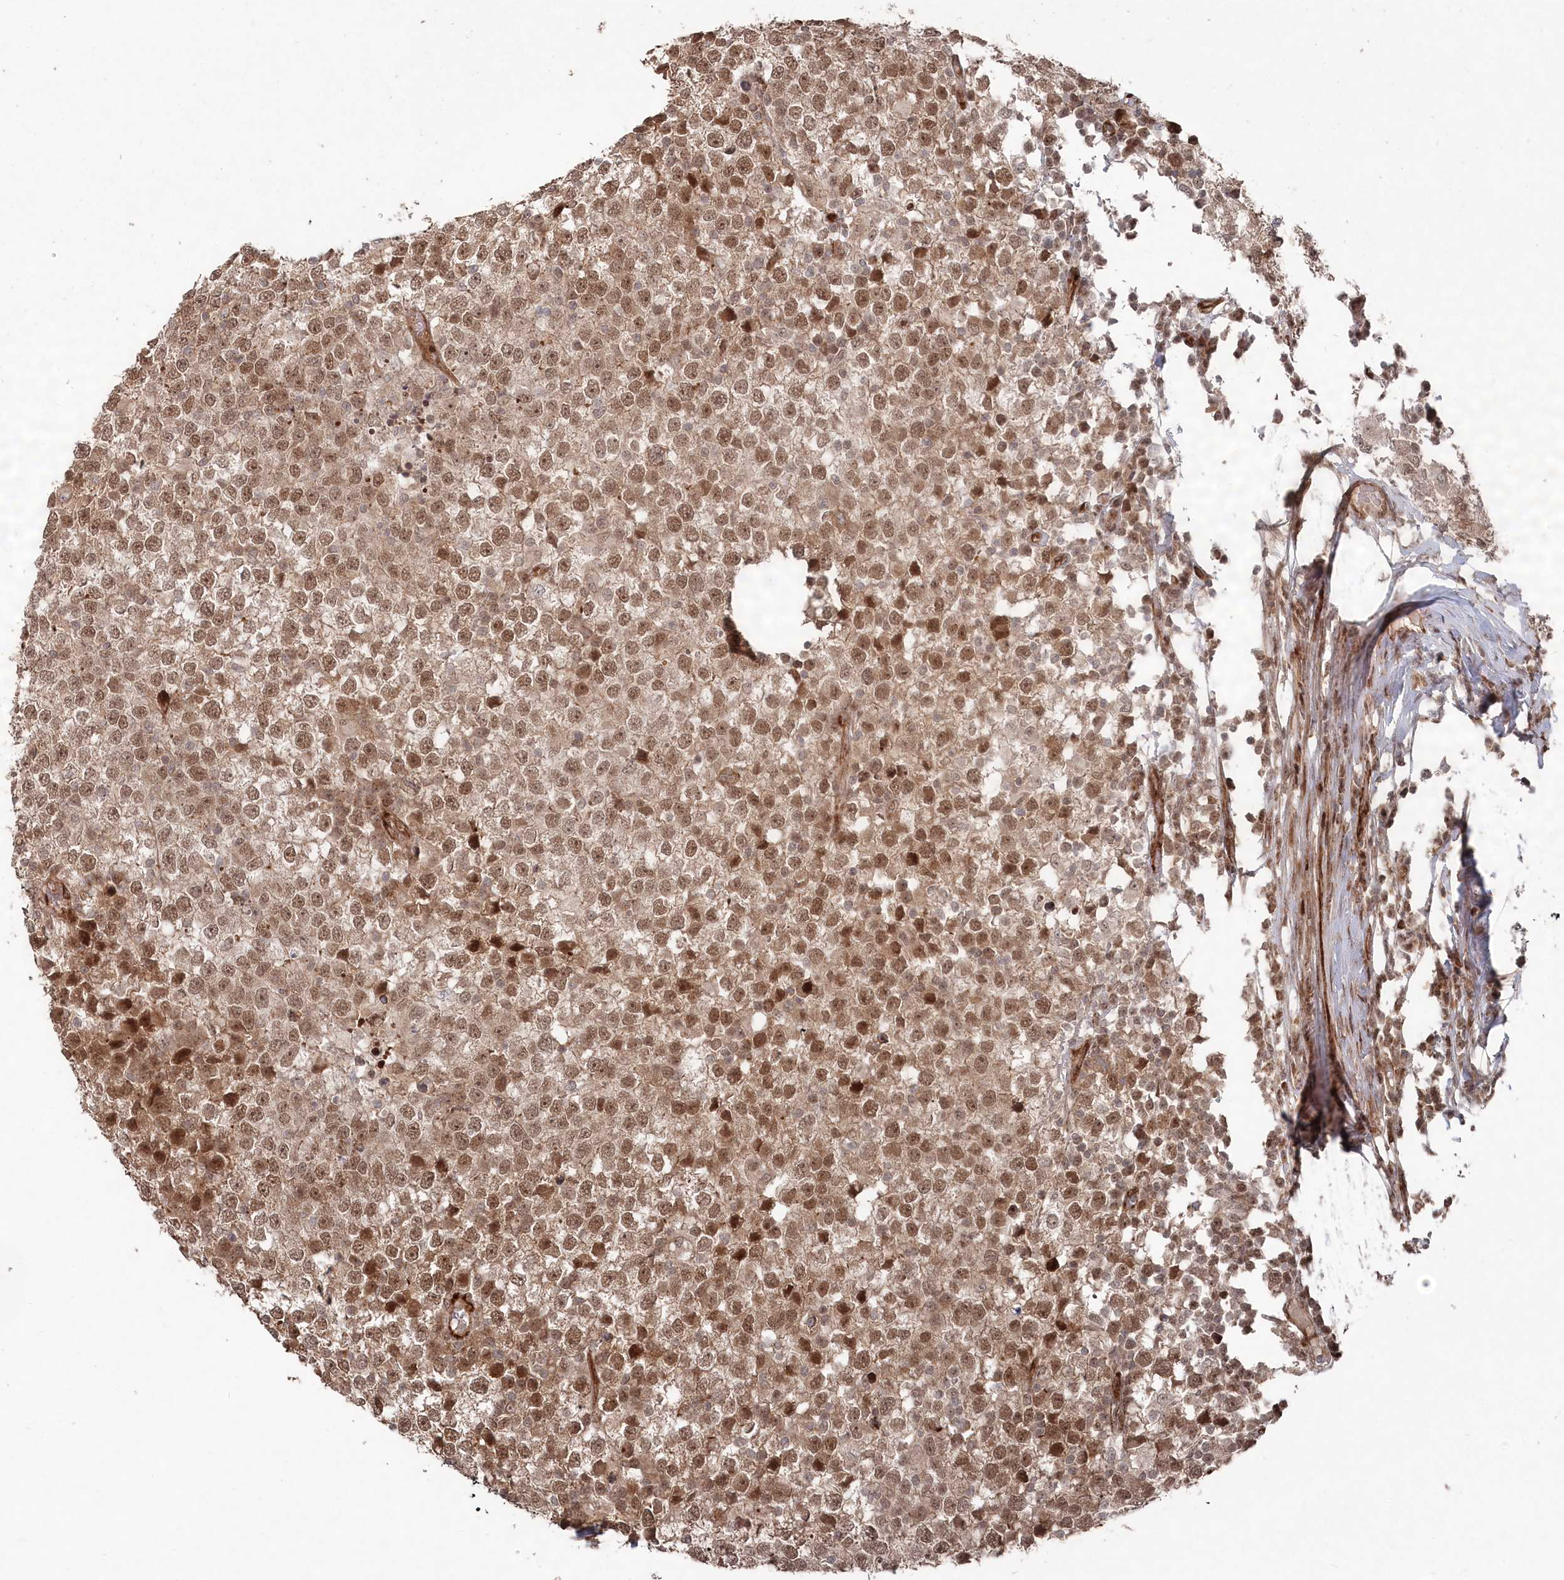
{"staining": {"intensity": "moderate", "quantity": ">75%", "location": "nuclear"}, "tissue": "testis cancer", "cell_type": "Tumor cells", "image_type": "cancer", "snomed": [{"axis": "morphology", "description": "Seminoma, NOS"}, {"axis": "topography", "description": "Testis"}], "caption": "This micrograph demonstrates testis seminoma stained with IHC to label a protein in brown. The nuclear of tumor cells show moderate positivity for the protein. Nuclei are counter-stained blue.", "gene": "POLR3A", "patient": {"sex": "male", "age": 65}}